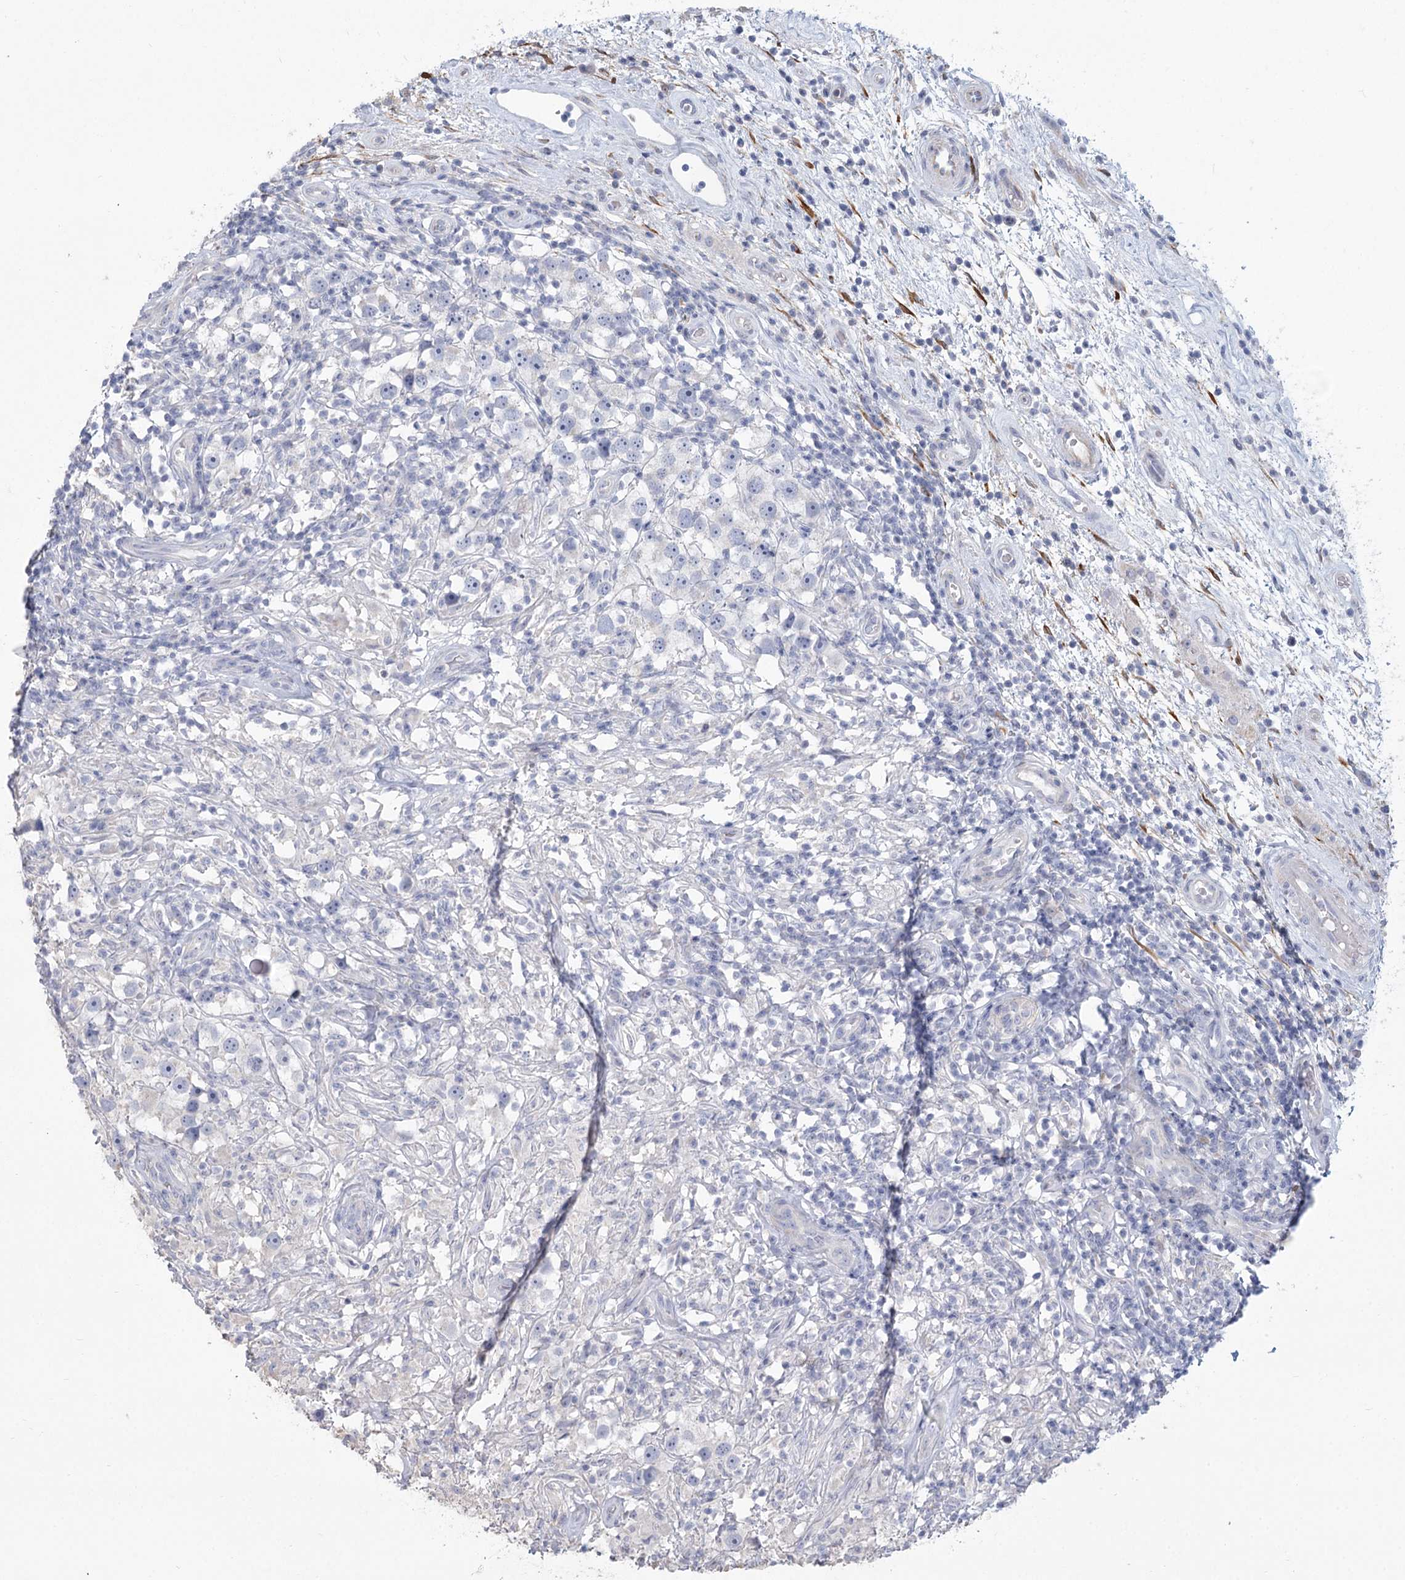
{"staining": {"intensity": "negative", "quantity": "none", "location": "none"}, "tissue": "testis cancer", "cell_type": "Tumor cells", "image_type": "cancer", "snomed": [{"axis": "morphology", "description": "Seminoma, NOS"}, {"axis": "topography", "description": "Testis"}], "caption": "The micrograph reveals no significant positivity in tumor cells of testis cancer (seminoma).", "gene": "CNTLN", "patient": {"sex": "male", "age": 49}}